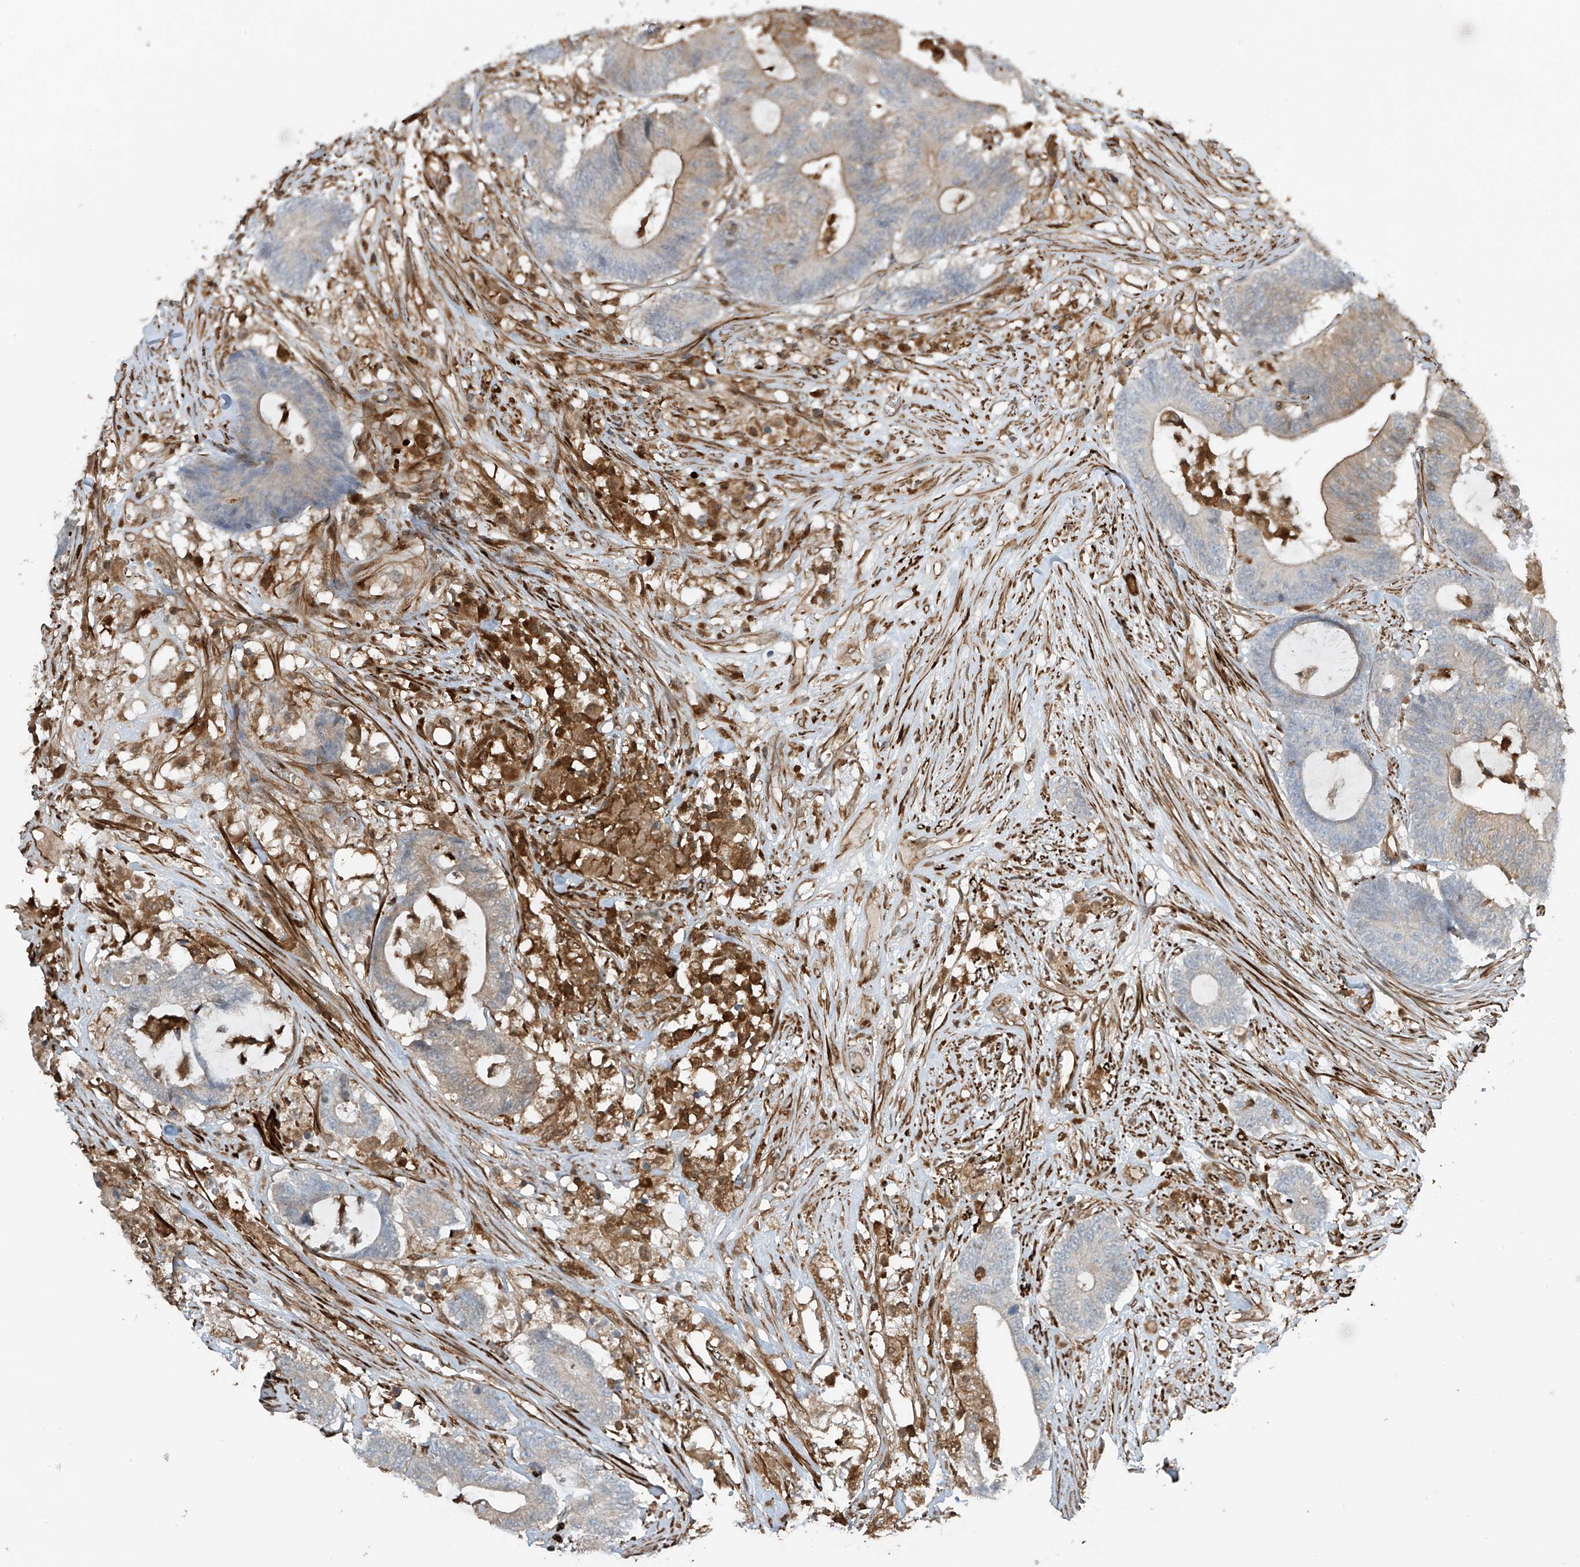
{"staining": {"intensity": "moderate", "quantity": "<25%", "location": "cytoplasmic/membranous"}, "tissue": "colorectal cancer", "cell_type": "Tumor cells", "image_type": "cancer", "snomed": [{"axis": "morphology", "description": "Adenocarcinoma, NOS"}, {"axis": "topography", "description": "Colon"}], "caption": "Protein expression analysis of human colorectal adenocarcinoma reveals moderate cytoplasmic/membranous expression in approximately <25% of tumor cells.", "gene": "SH3BGRL3", "patient": {"sex": "female", "age": 84}}